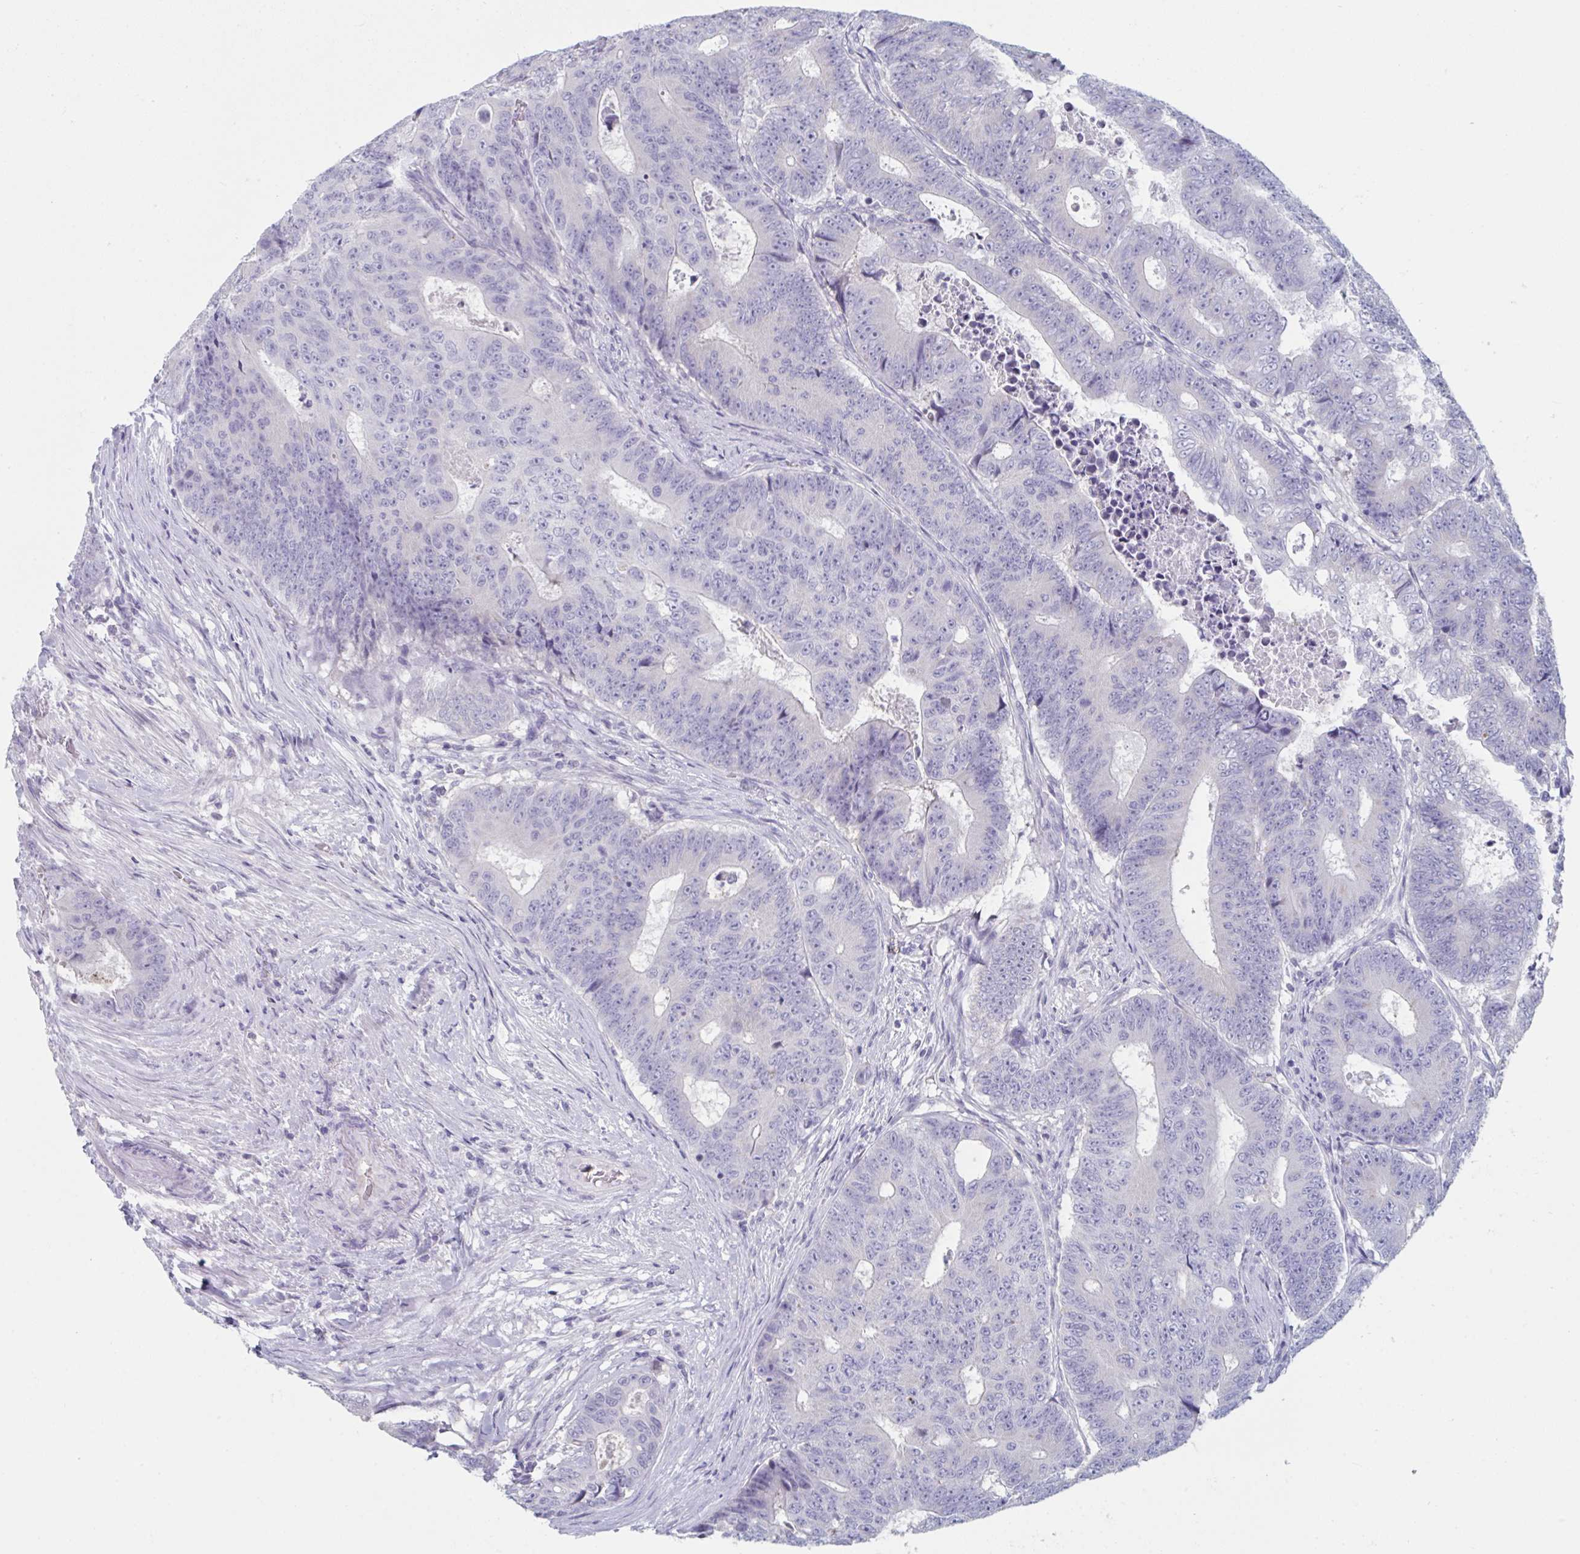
{"staining": {"intensity": "negative", "quantity": "none", "location": "none"}, "tissue": "colorectal cancer", "cell_type": "Tumor cells", "image_type": "cancer", "snomed": [{"axis": "morphology", "description": "Adenocarcinoma, NOS"}, {"axis": "topography", "description": "Colon"}], "caption": "Human colorectal adenocarcinoma stained for a protein using immunohistochemistry (IHC) shows no staining in tumor cells.", "gene": "NDUFC2", "patient": {"sex": "female", "age": 48}}